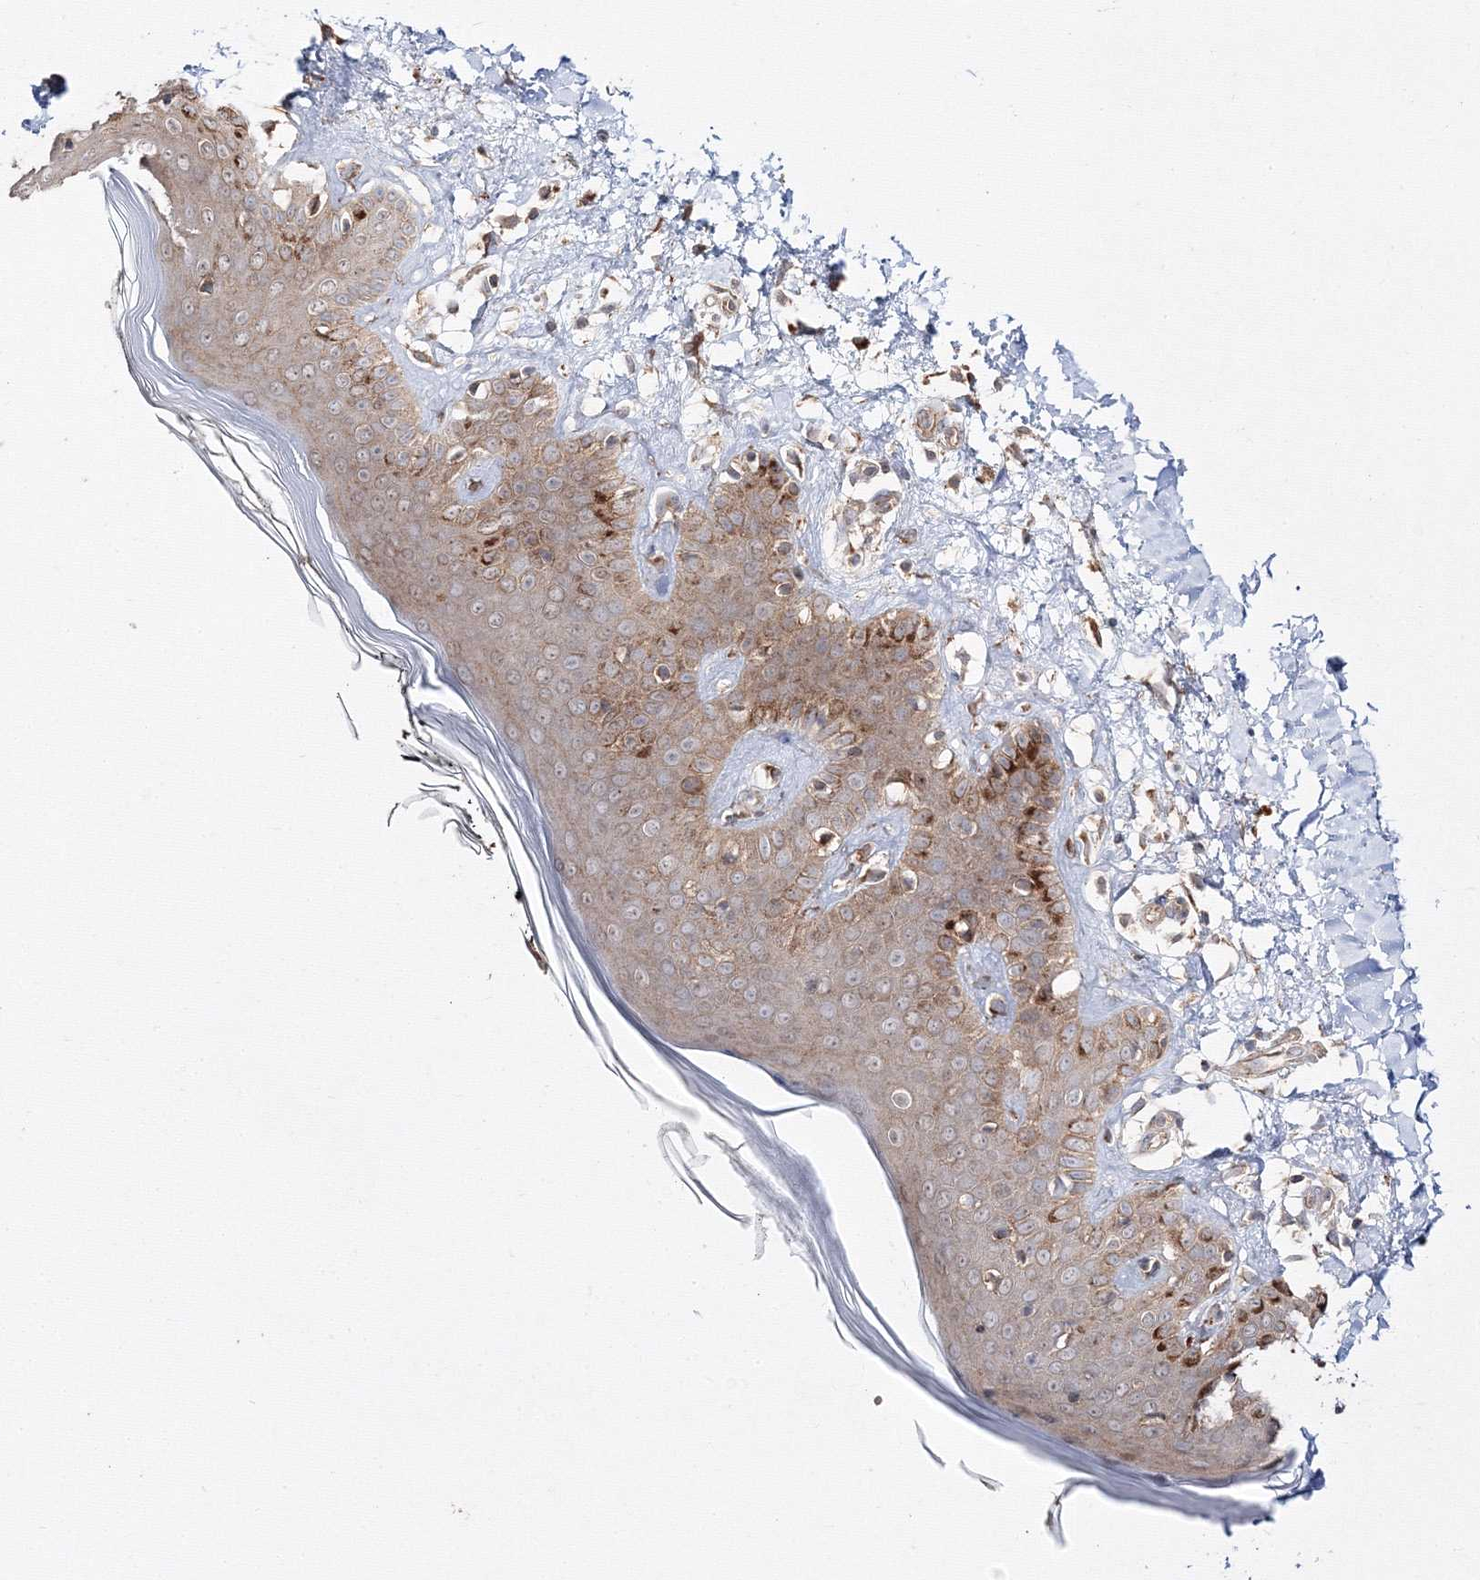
{"staining": {"intensity": "moderate", "quantity": ">75%", "location": "cytoplasmic/membranous"}, "tissue": "skin", "cell_type": "Fibroblasts", "image_type": "normal", "snomed": [{"axis": "morphology", "description": "Normal tissue, NOS"}, {"axis": "topography", "description": "Skin"}], "caption": "Brown immunohistochemical staining in normal skin shows moderate cytoplasmic/membranous expression in approximately >75% of fibroblasts.", "gene": "DDO", "patient": {"sex": "female", "age": 64}}